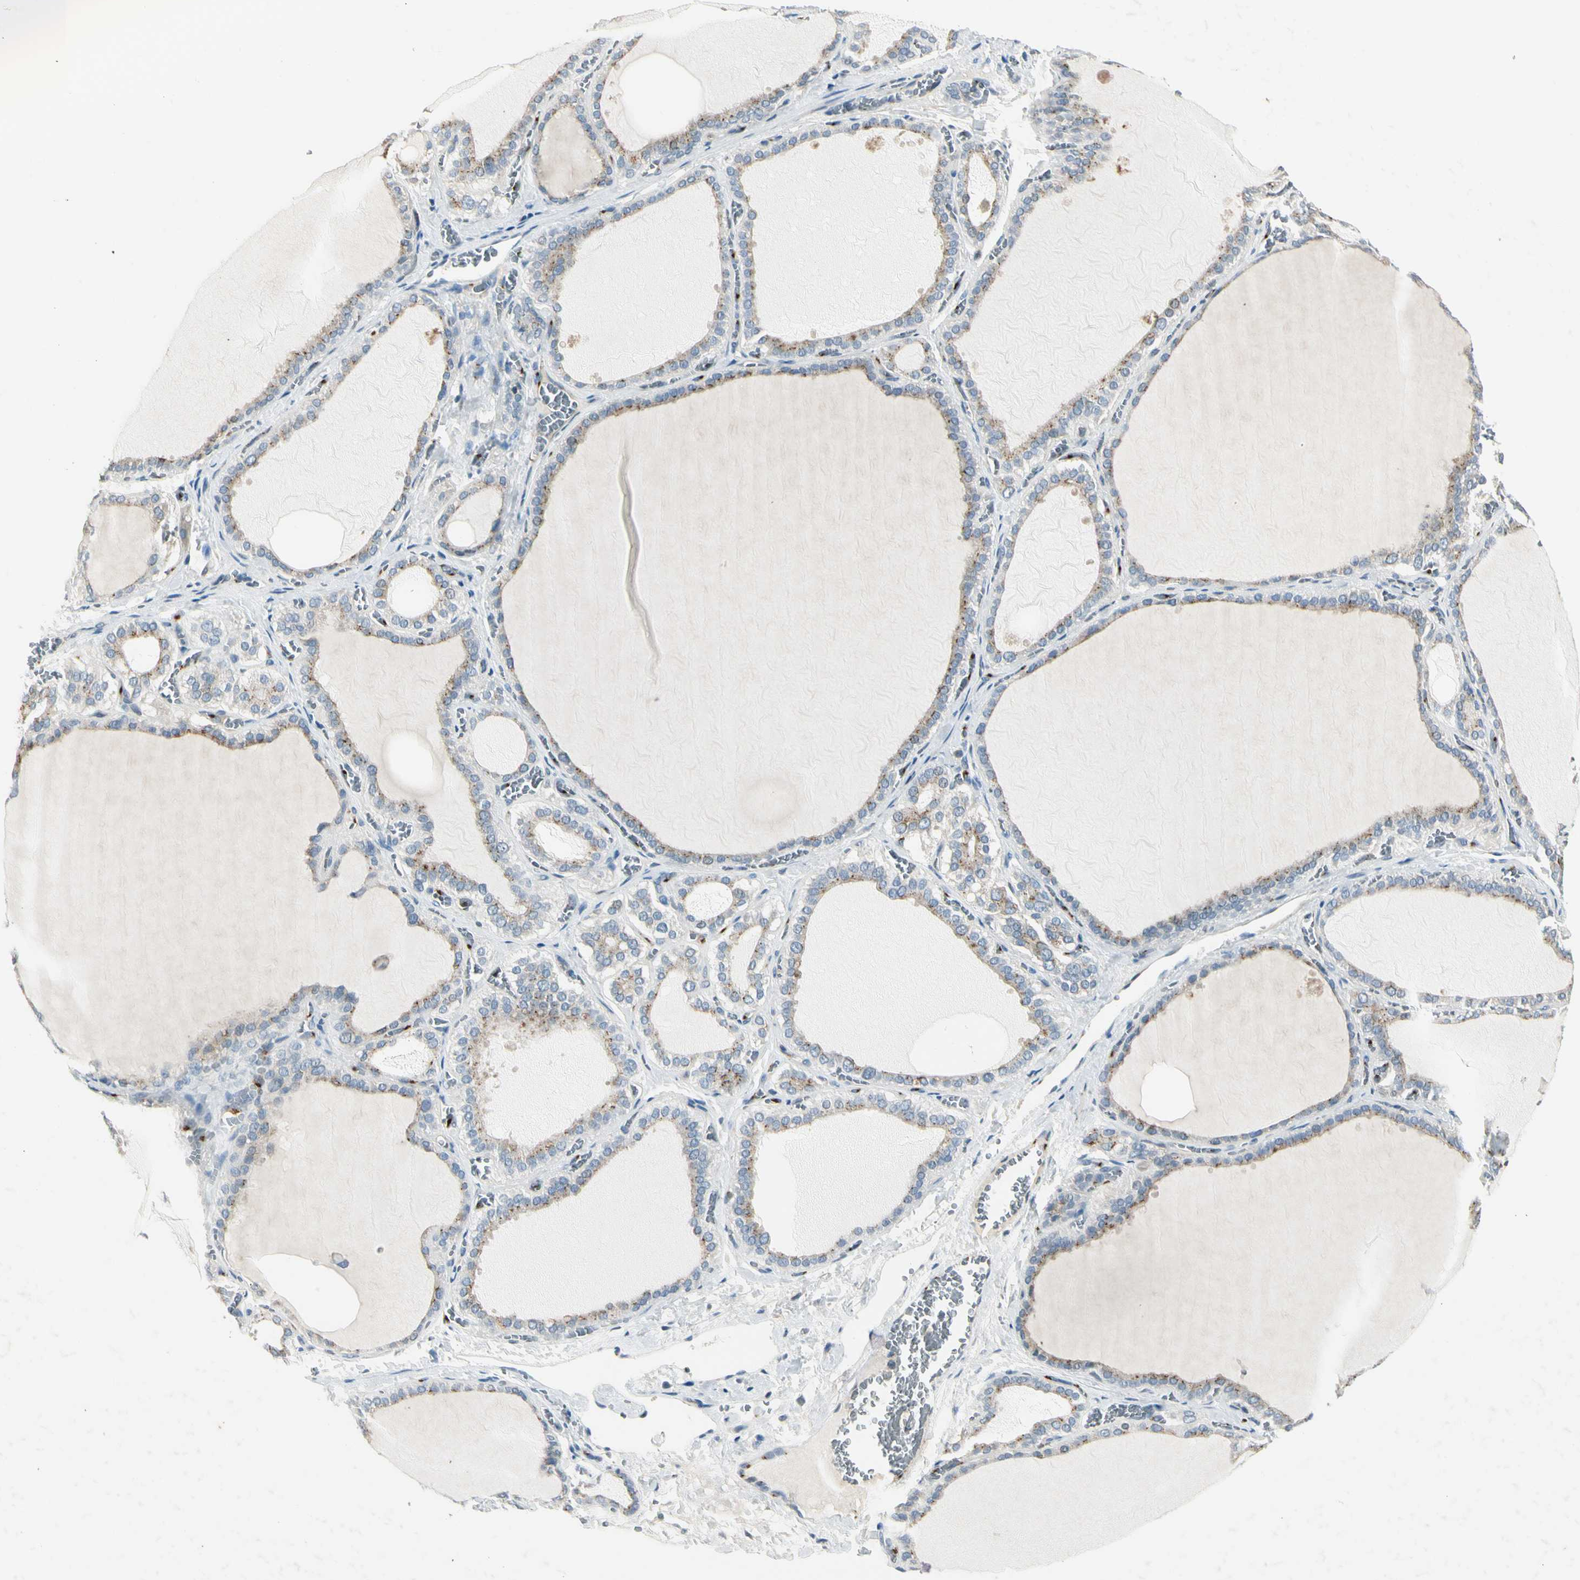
{"staining": {"intensity": "weak", "quantity": ">75%", "location": "cytoplasmic/membranous"}, "tissue": "thyroid gland", "cell_type": "Glandular cells", "image_type": "normal", "snomed": [{"axis": "morphology", "description": "Normal tissue, NOS"}, {"axis": "topography", "description": "Thyroid gland"}], "caption": "A brown stain shows weak cytoplasmic/membranous positivity of a protein in glandular cells of benign thyroid gland.", "gene": "MANSC1", "patient": {"sex": "female", "age": 55}}